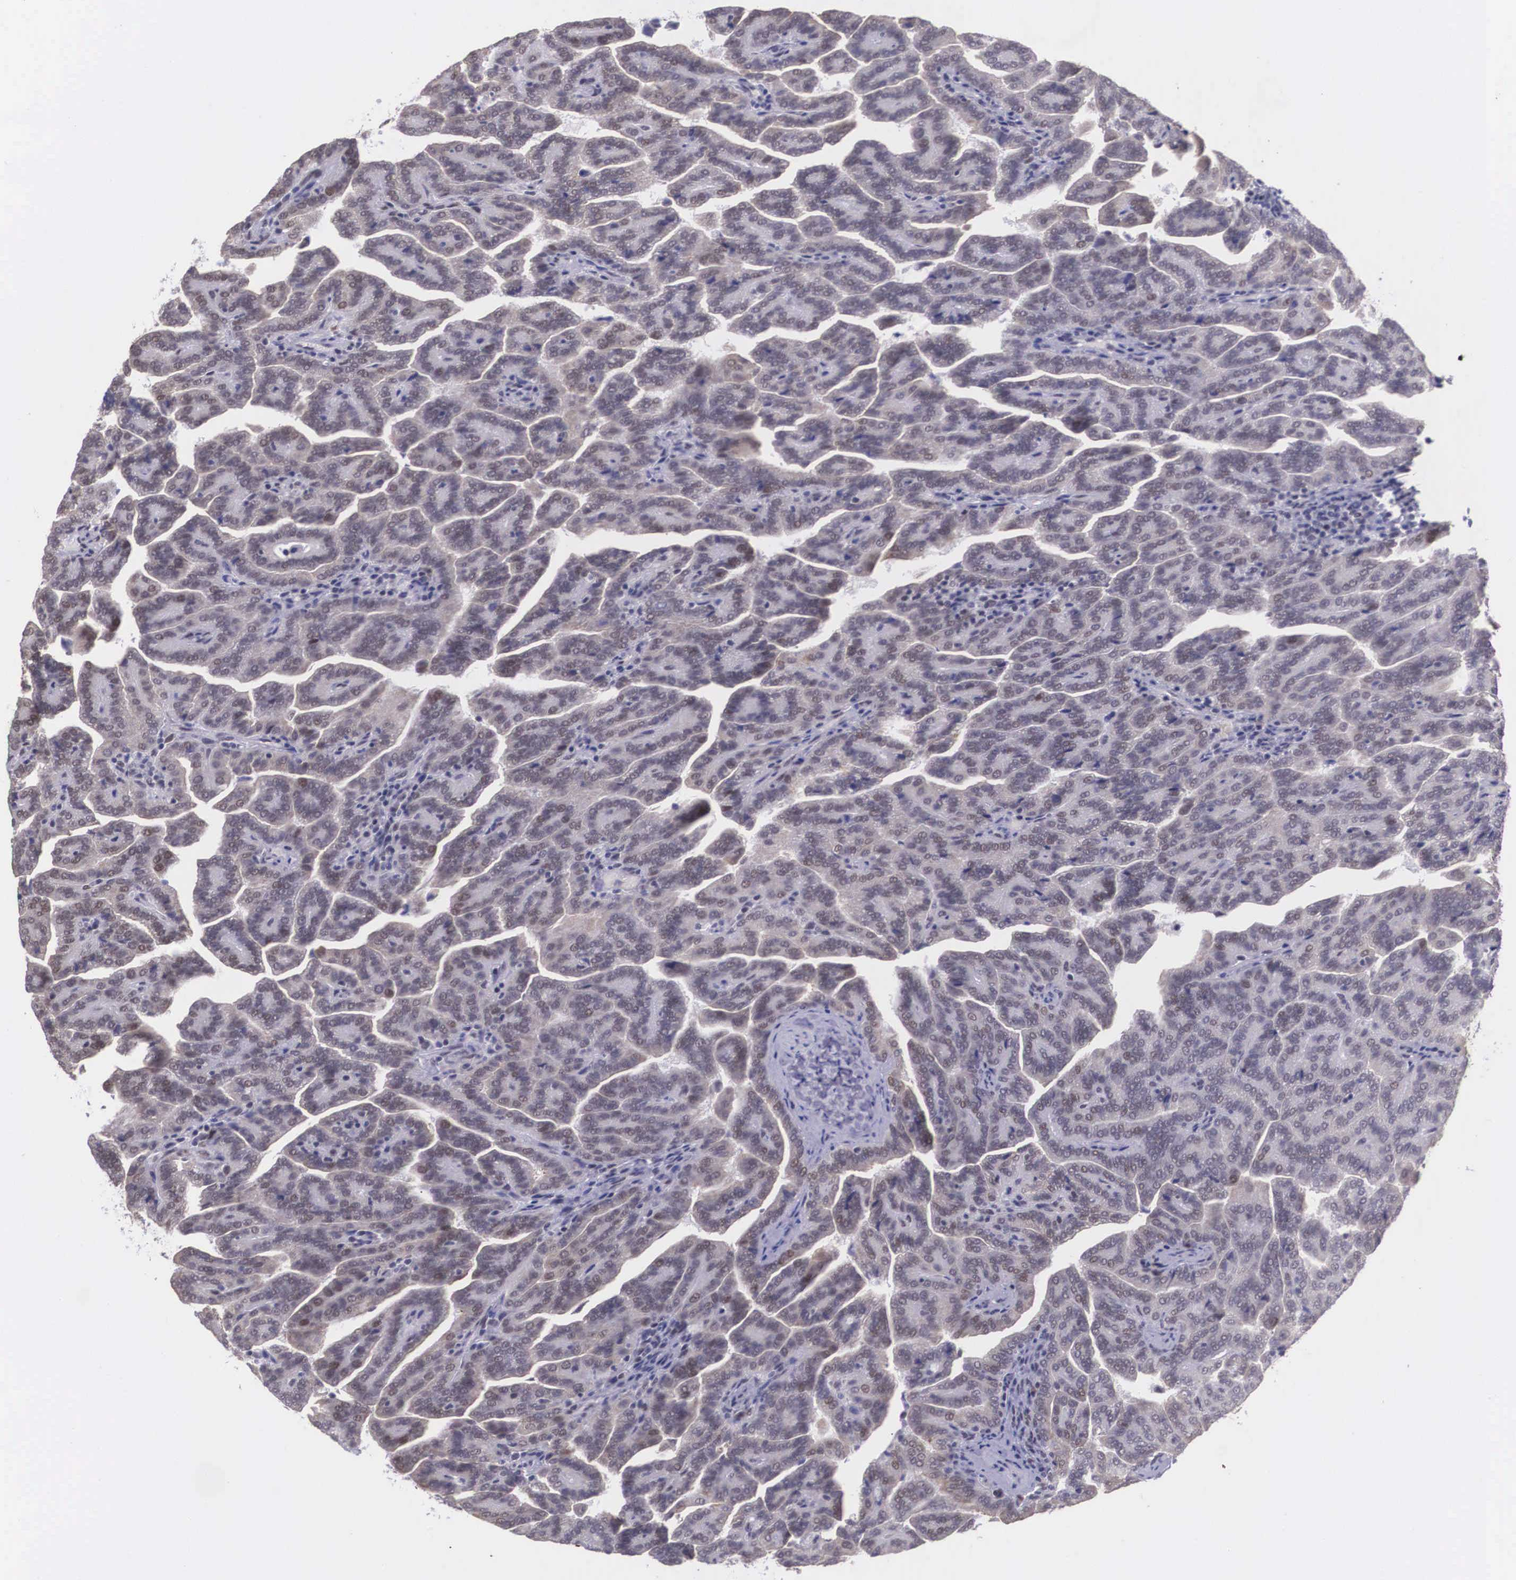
{"staining": {"intensity": "weak", "quantity": "25%-75%", "location": "cytoplasmic/membranous"}, "tissue": "renal cancer", "cell_type": "Tumor cells", "image_type": "cancer", "snomed": [{"axis": "morphology", "description": "Adenocarcinoma, NOS"}, {"axis": "topography", "description": "Kidney"}], "caption": "Human renal cancer stained for a protein (brown) shows weak cytoplasmic/membranous positive positivity in approximately 25%-75% of tumor cells.", "gene": "SLC25A21", "patient": {"sex": "male", "age": 61}}